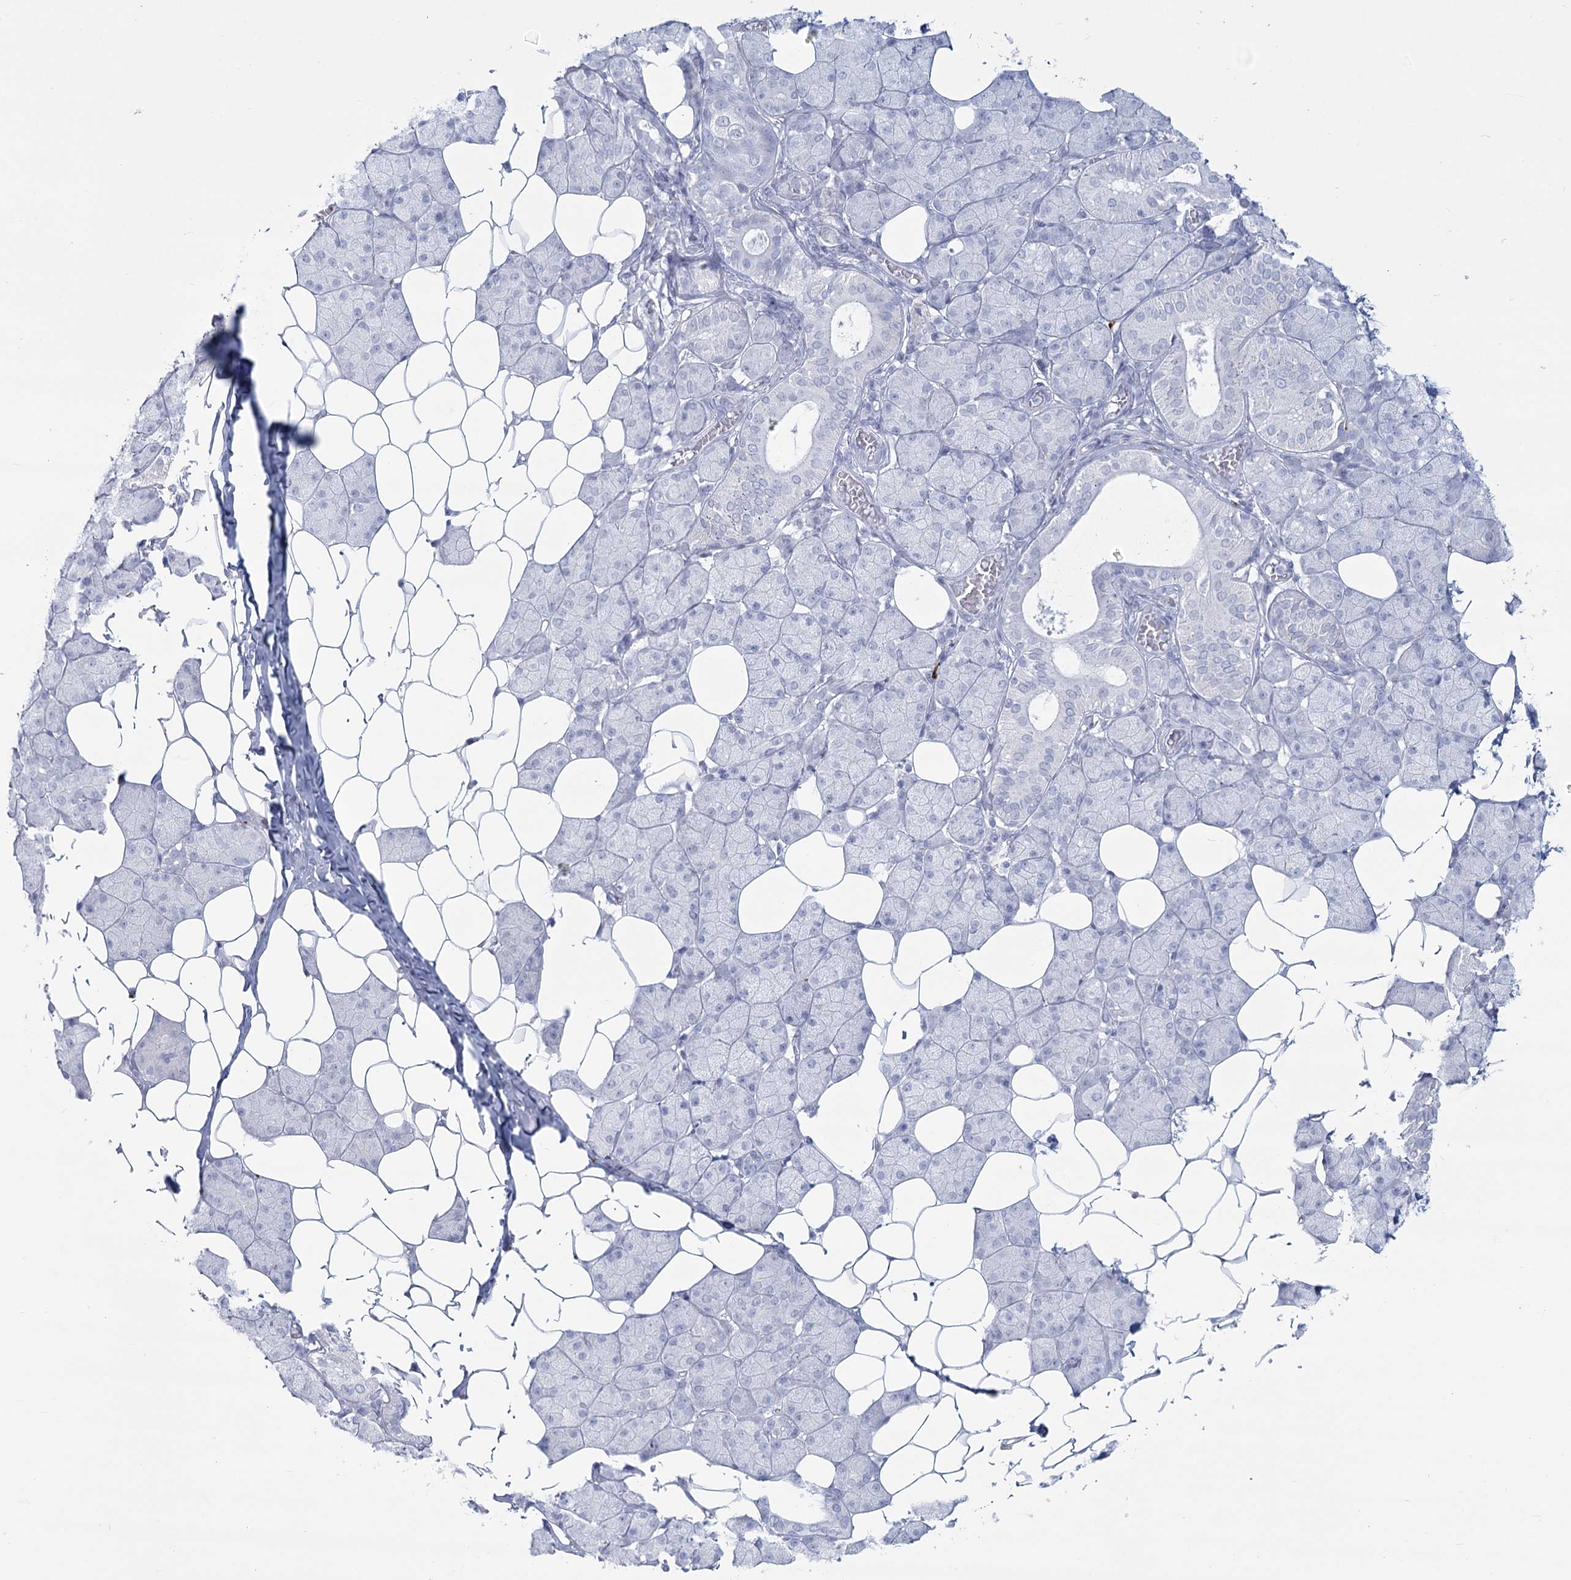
{"staining": {"intensity": "negative", "quantity": "none", "location": "none"}, "tissue": "salivary gland", "cell_type": "Glandular cells", "image_type": "normal", "snomed": [{"axis": "morphology", "description": "Normal tissue, NOS"}, {"axis": "topography", "description": "Salivary gland"}], "caption": "Histopathology image shows no significant protein positivity in glandular cells of benign salivary gland.", "gene": "SLC6A19", "patient": {"sex": "female", "age": 33}}